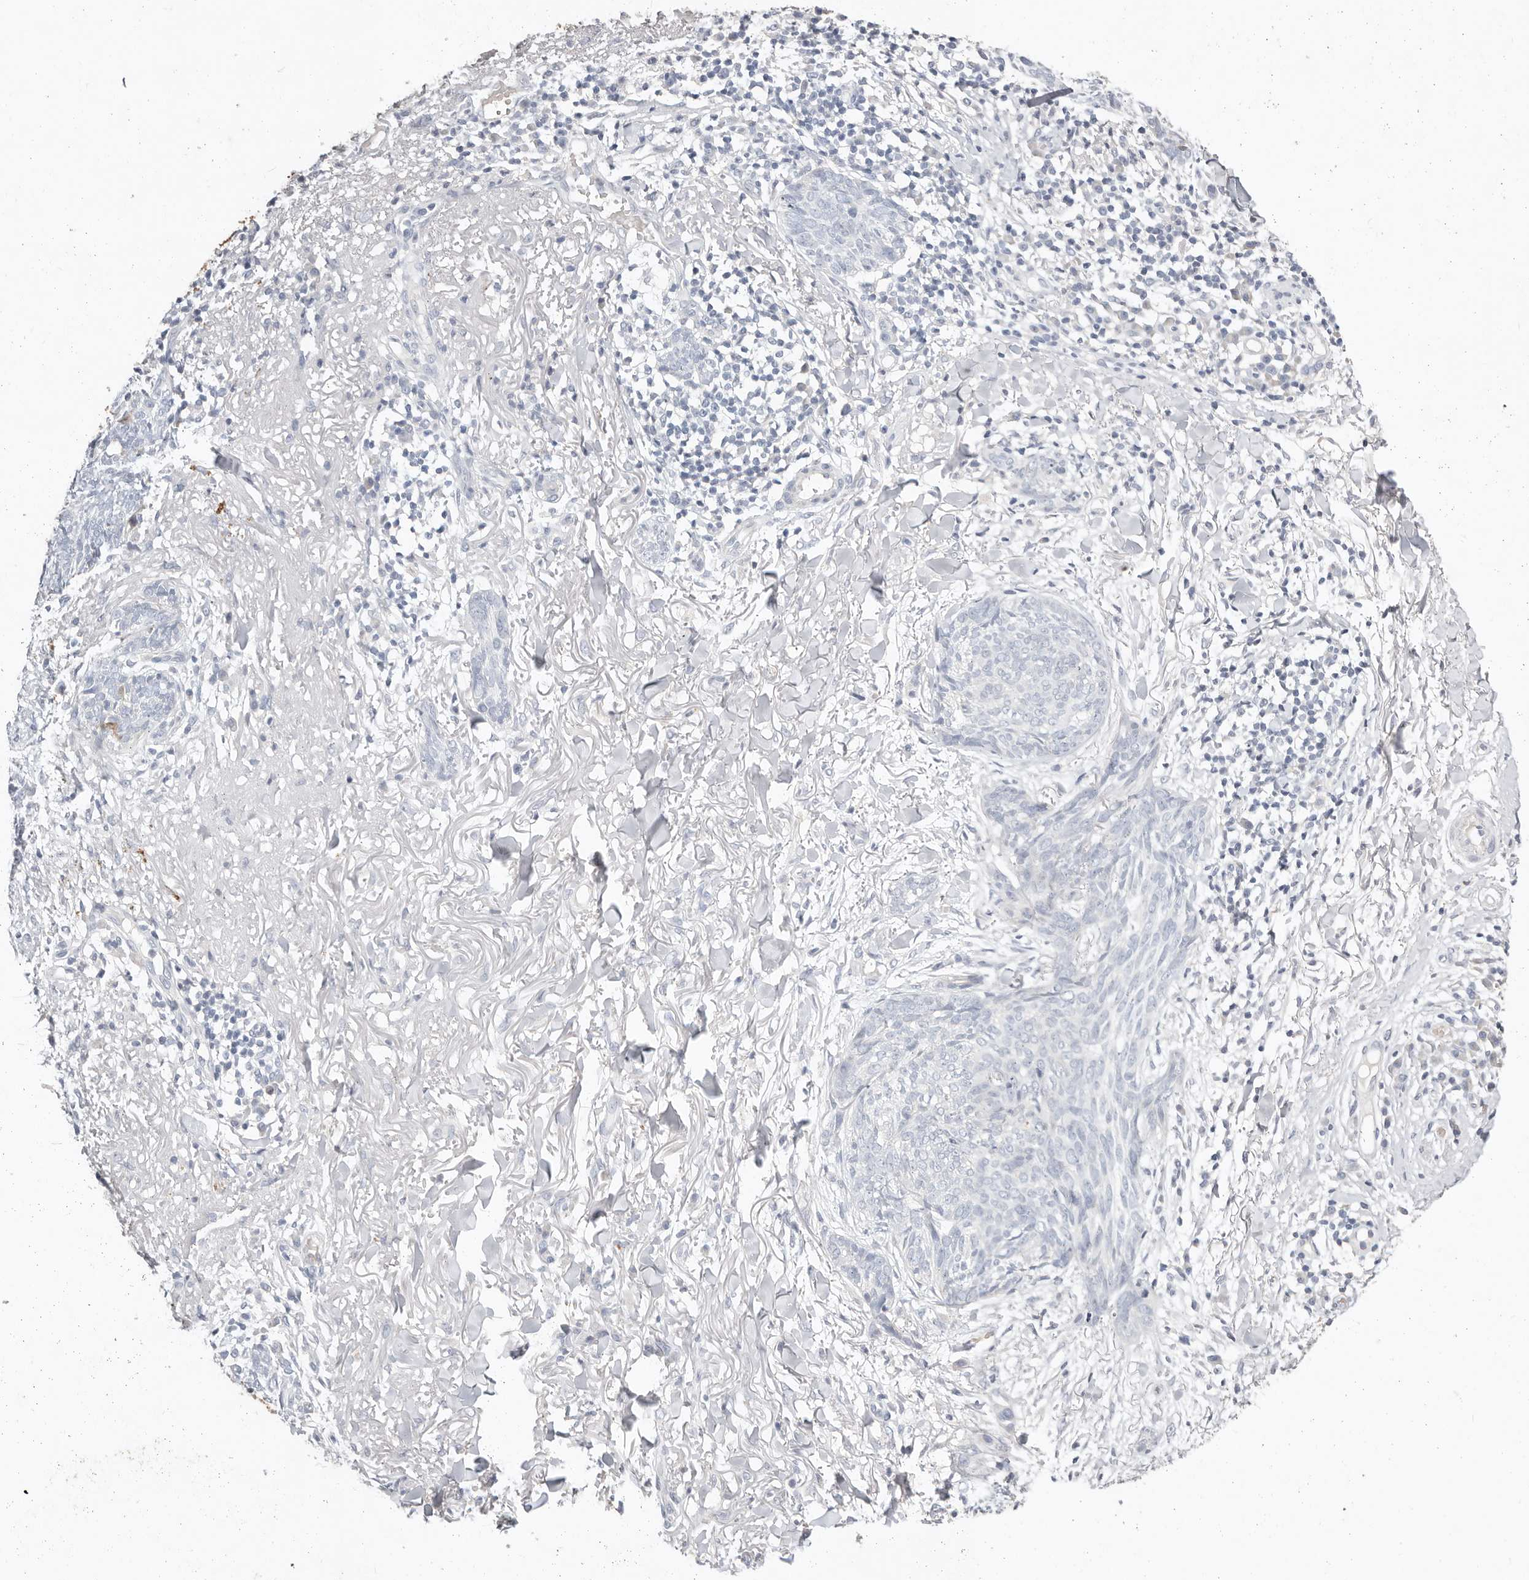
{"staining": {"intensity": "negative", "quantity": "none", "location": "none"}, "tissue": "skin cancer", "cell_type": "Tumor cells", "image_type": "cancer", "snomed": [{"axis": "morphology", "description": "Basal cell carcinoma"}, {"axis": "topography", "description": "Skin"}], "caption": "The histopathology image exhibits no staining of tumor cells in basal cell carcinoma (skin).", "gene": "TMEM63B", "patient": {"sex": "male", "age": 85}}